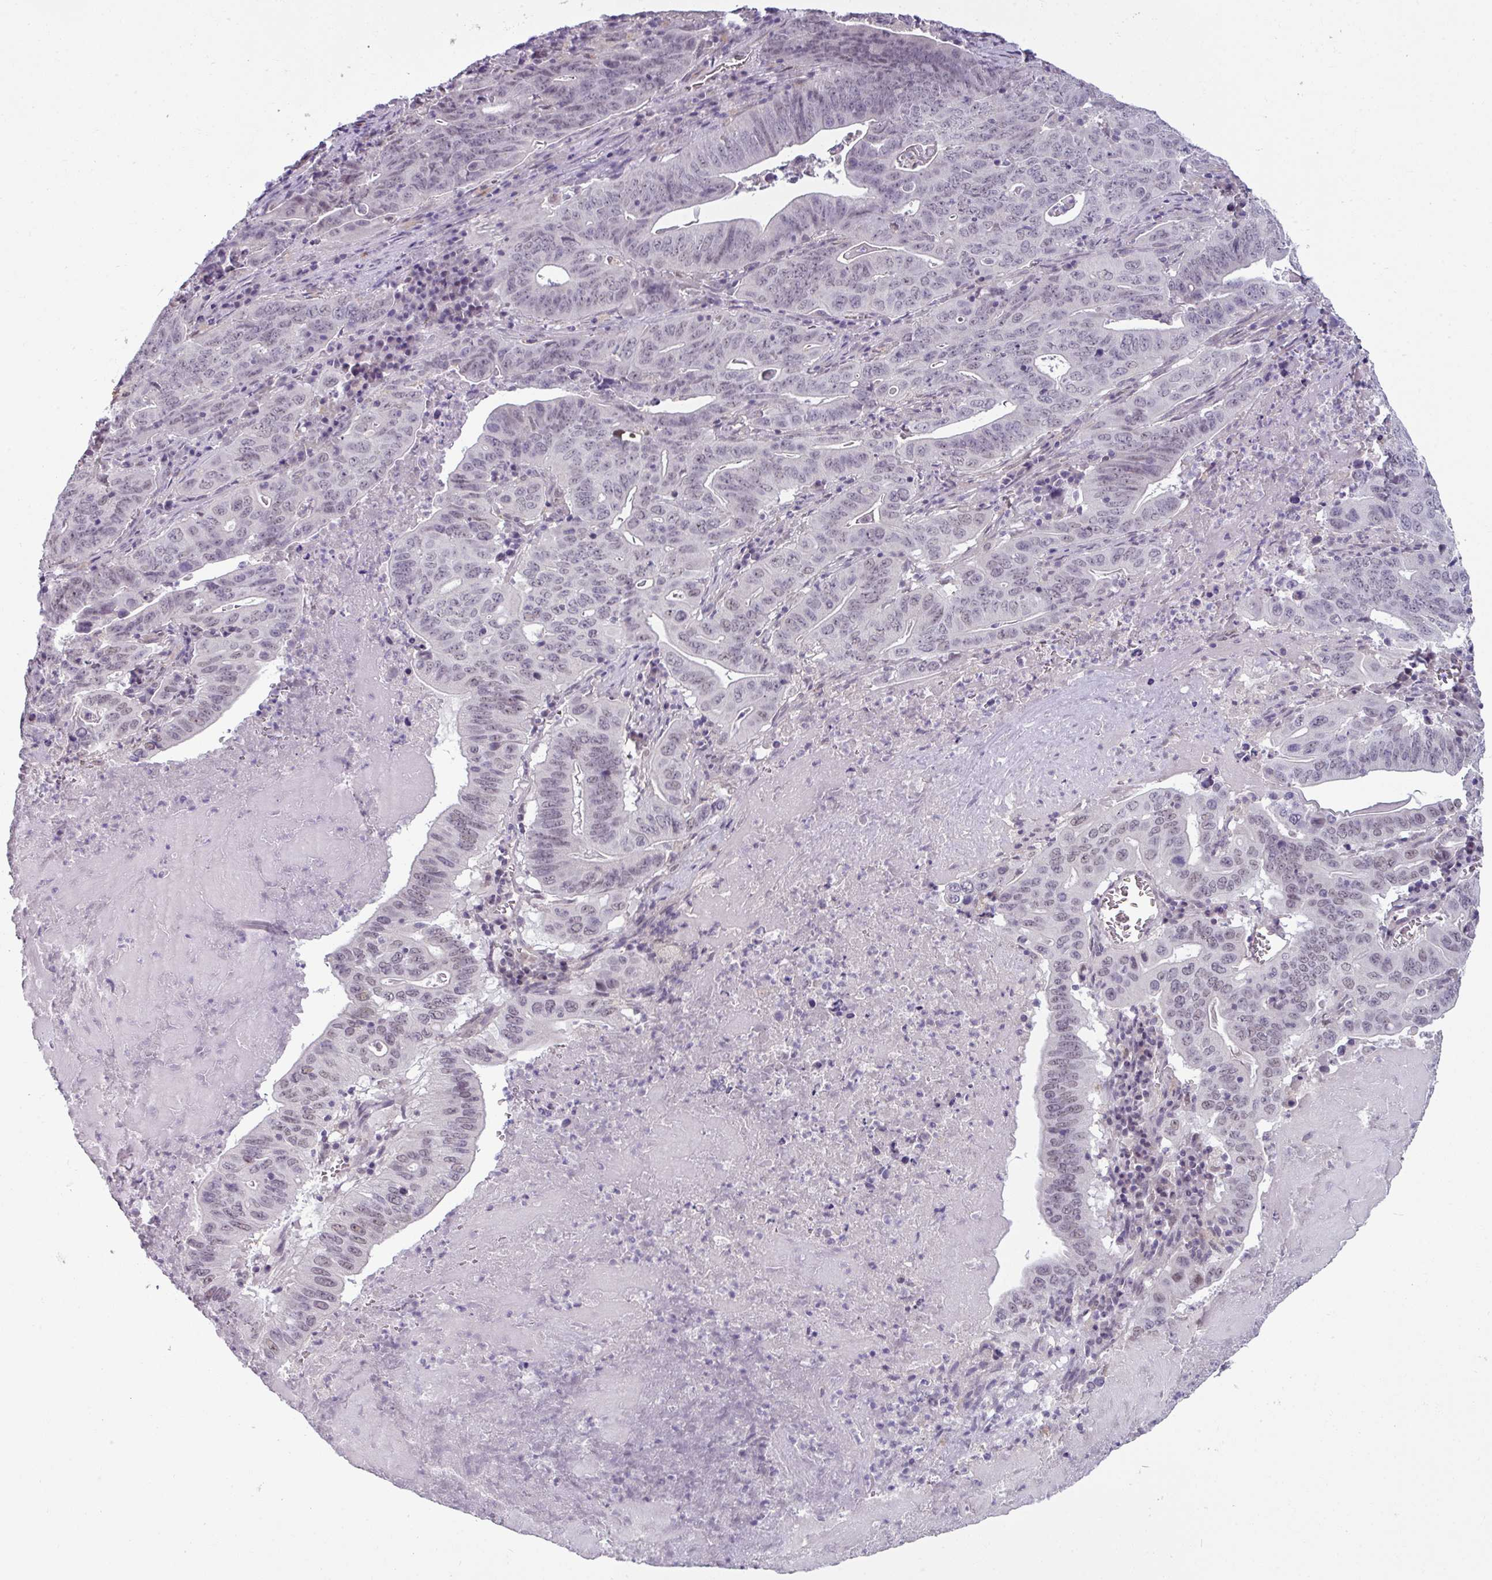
{"staining": {"intensity": "weak", "quantity": "25%-75%", "location": "nuclear"}, "tissue": "lung cancer", "cell_type": "Tumor cells", "image_type": "cancer", "snomed": [{"axis": "morphology", "description": "Adenocarcinoma, NOS"}, {"axis": "topography", "description": "Lung"}], "caption": "Immunohistochemical staining of human lung cancer reveals low levels of weak nuclear protein positivity in approximately 25%-75% of tumor cells.", "gene": "UVSSA", "patient": {"sex": "female", "age": 60}}